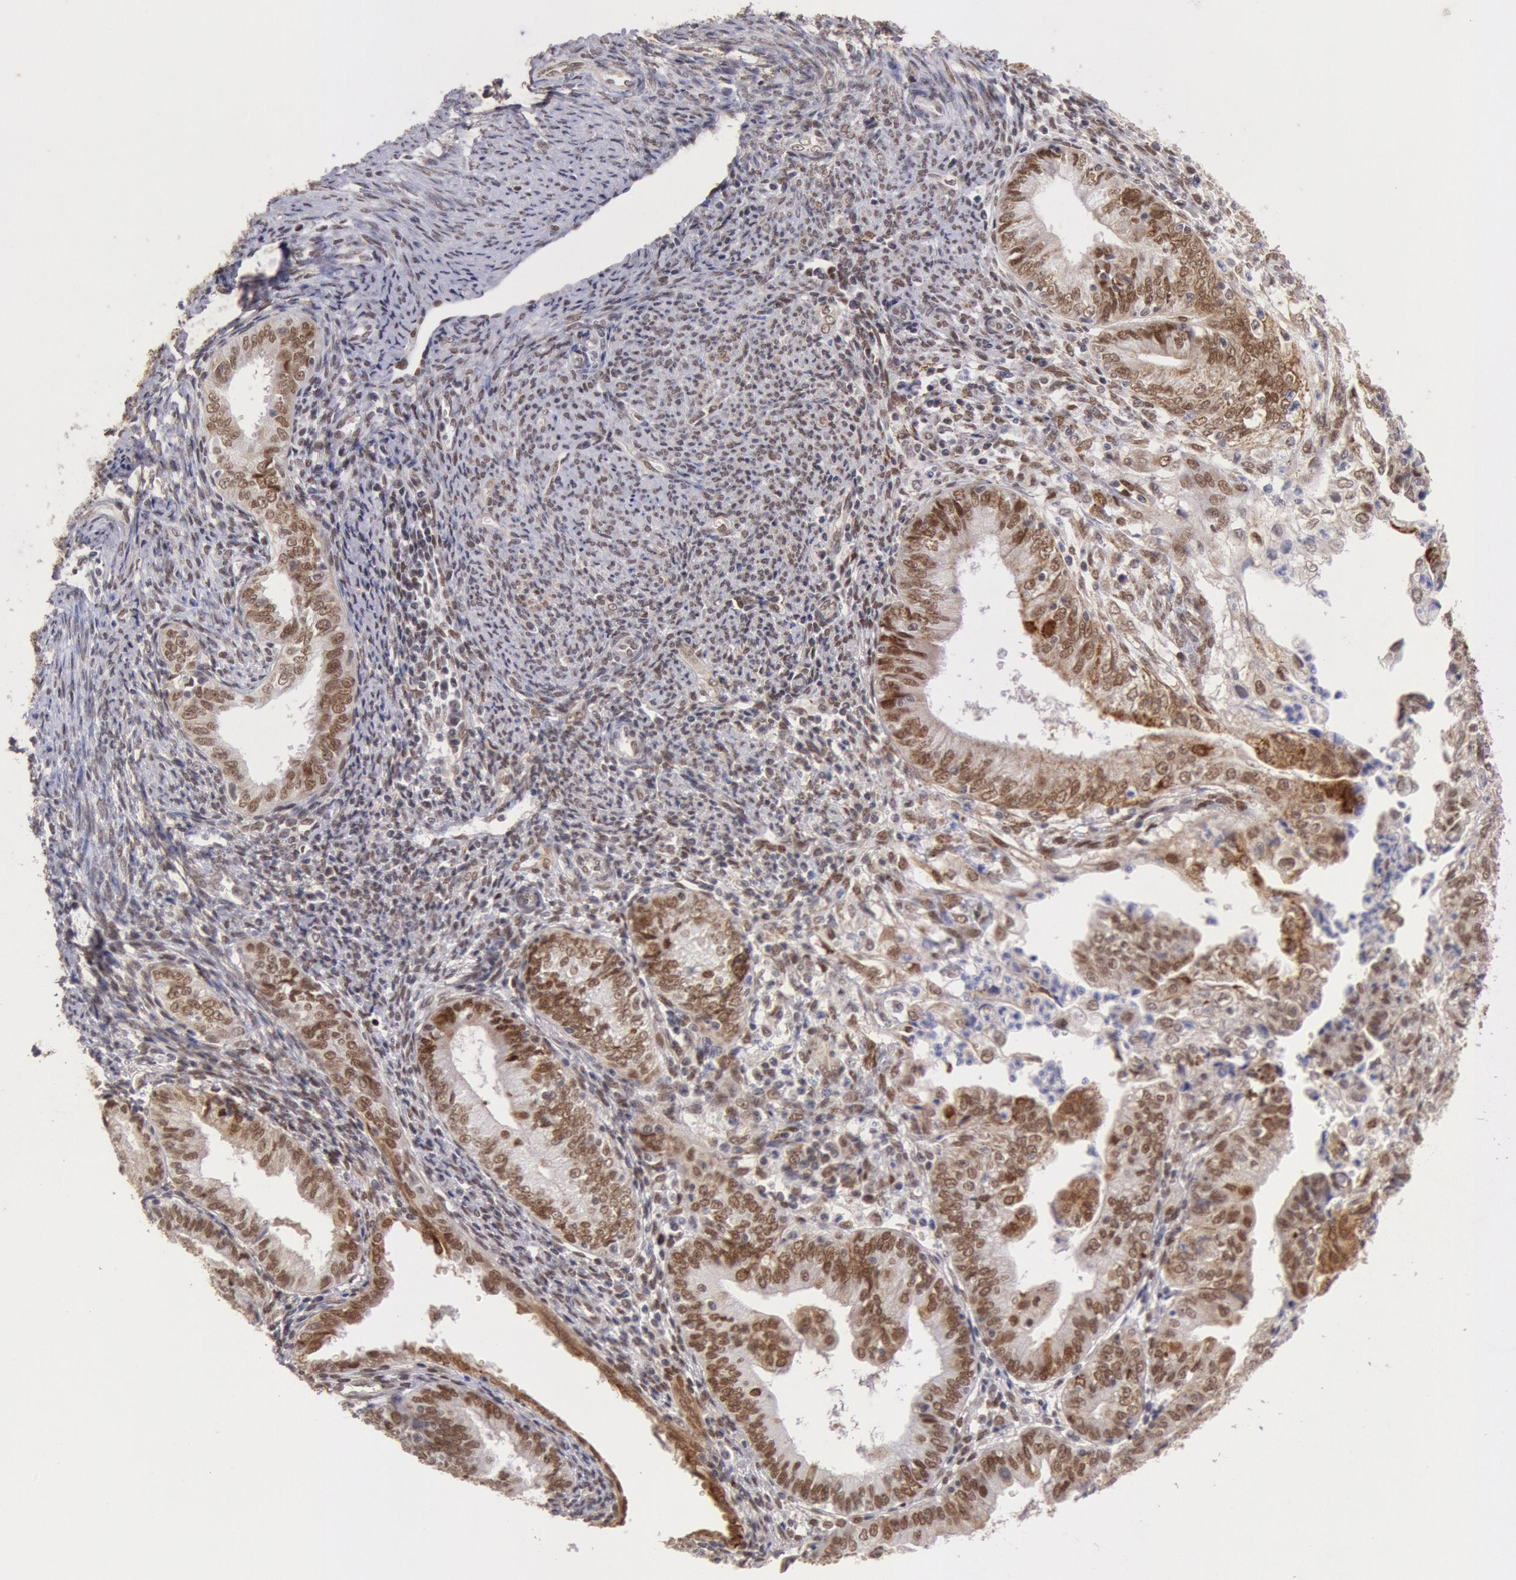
{"staining": {"intensity": "strong", "quantity": ">75%", "location": "cytoplasmic/membranous,nuclear"}, "tissue": "endometrial cancer", "cell_type": "Tumor cells", "image_type": "cancer", "snomed": [{"axis": "morphology", "description": "Adenocarcinoma, NOS"}, {"axis": "topography", "description": "Endometrium"}], "caption": "Protein staining of adenocarcinoma (endometrial) tissue displays strong cytoplasmic/membranous and nuclear staining in about >75% of tumor cells.", "gene": "CDKN2B", "patient": {"sex": "female", "age": 55}}